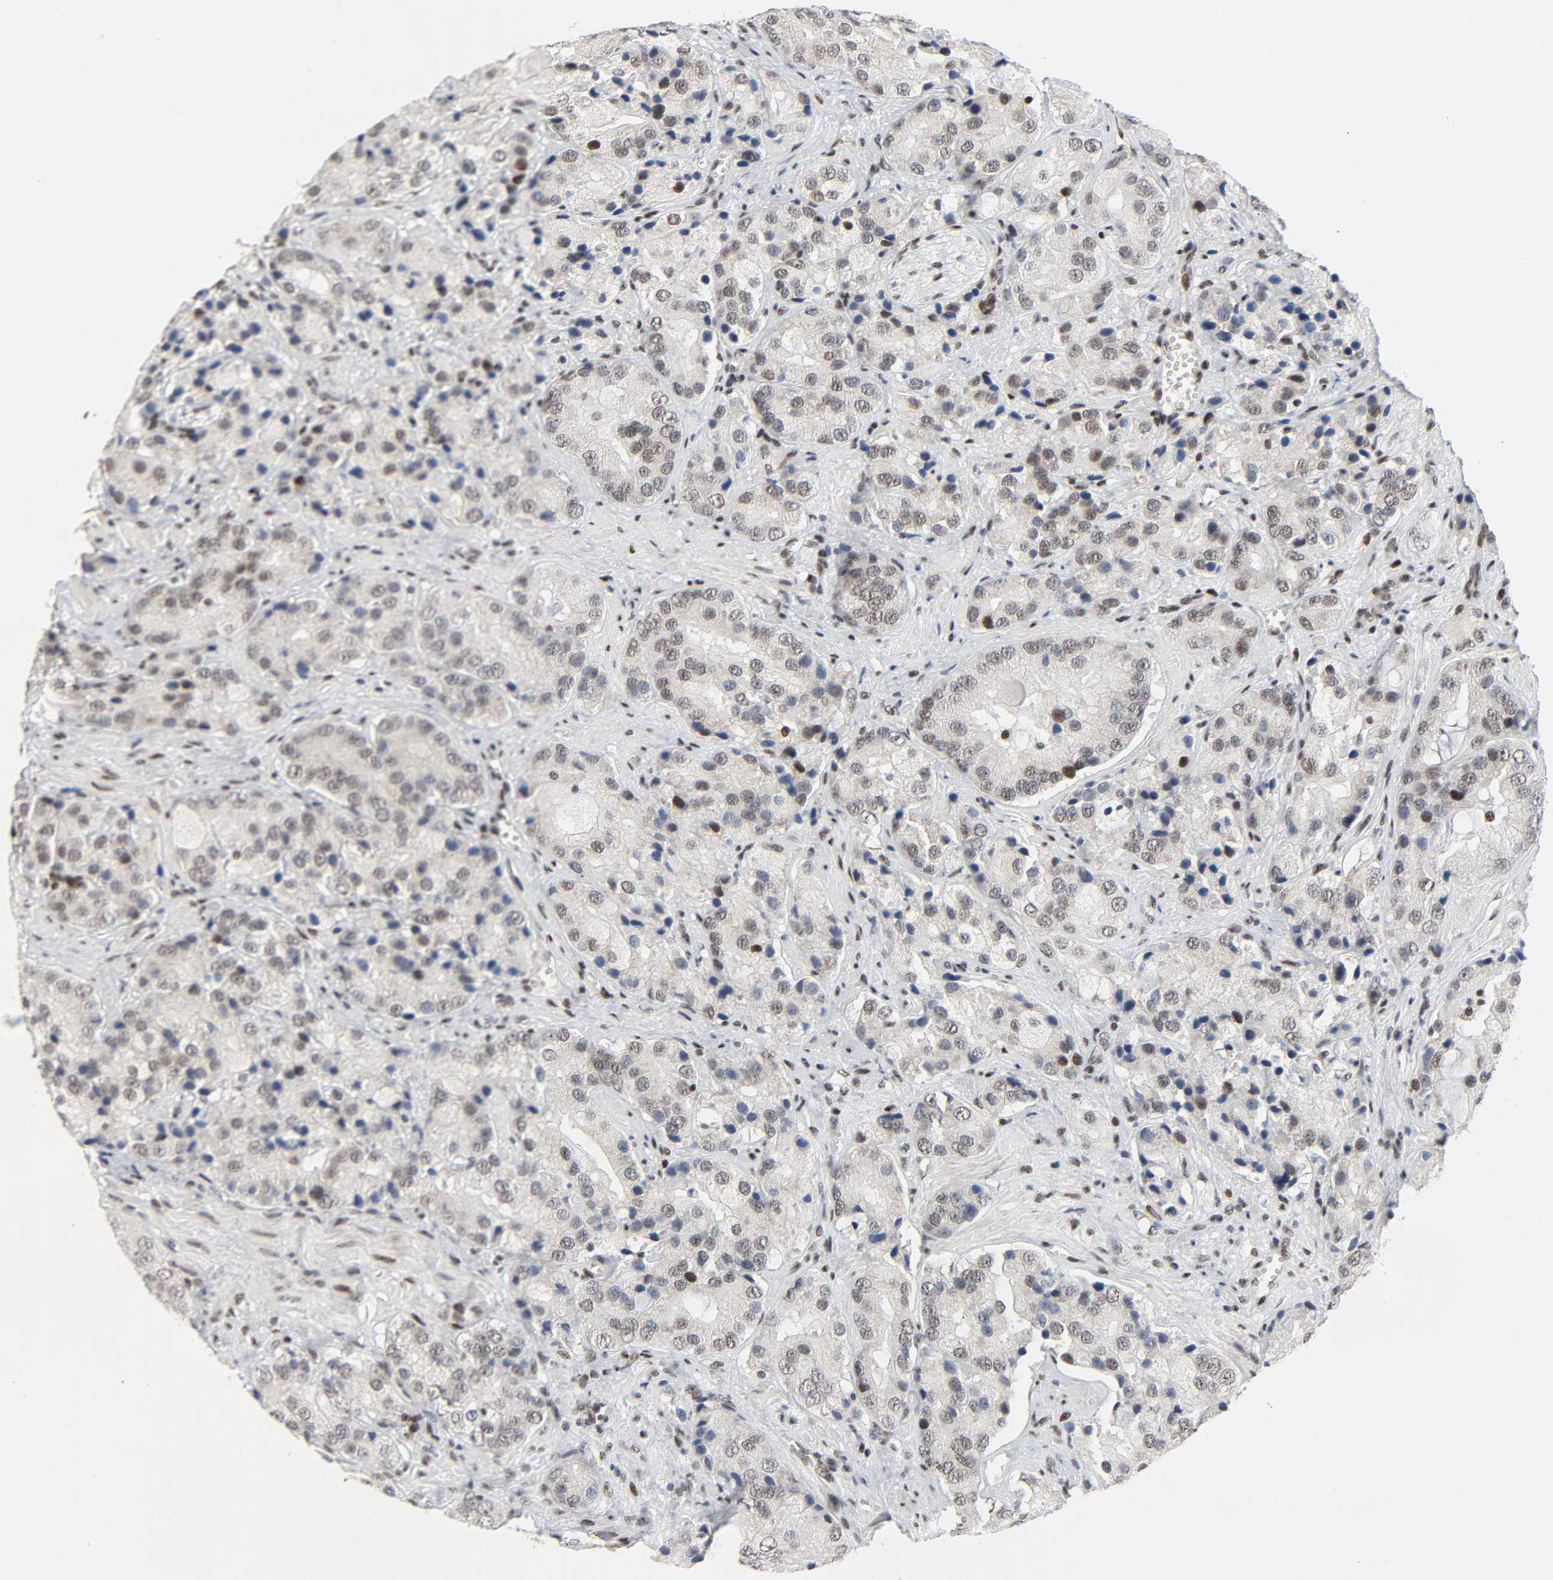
{"staining": {"intensity": "weak", "quantity": ">75%", "location": "nuclear"}, "tissue": "prostate cancer", "cell_type": "Tumor cells", "image_type": "cancer", "snomed": [{"axis": "morphology", "description": "Adenocarcinoma, High grade"}, {"axis": "topography", "description": "Prostate"}], "caption": "Protein positivity by IHC displays weak nuclear positivity in approximately >75% of tumor cells in prostate high-grade adenocarcinoma. (DAB = brown stain, brightfield microscopy at high magnification).", "gene": "CREBBP", "patient": {"sex": "male", "age": 70}}